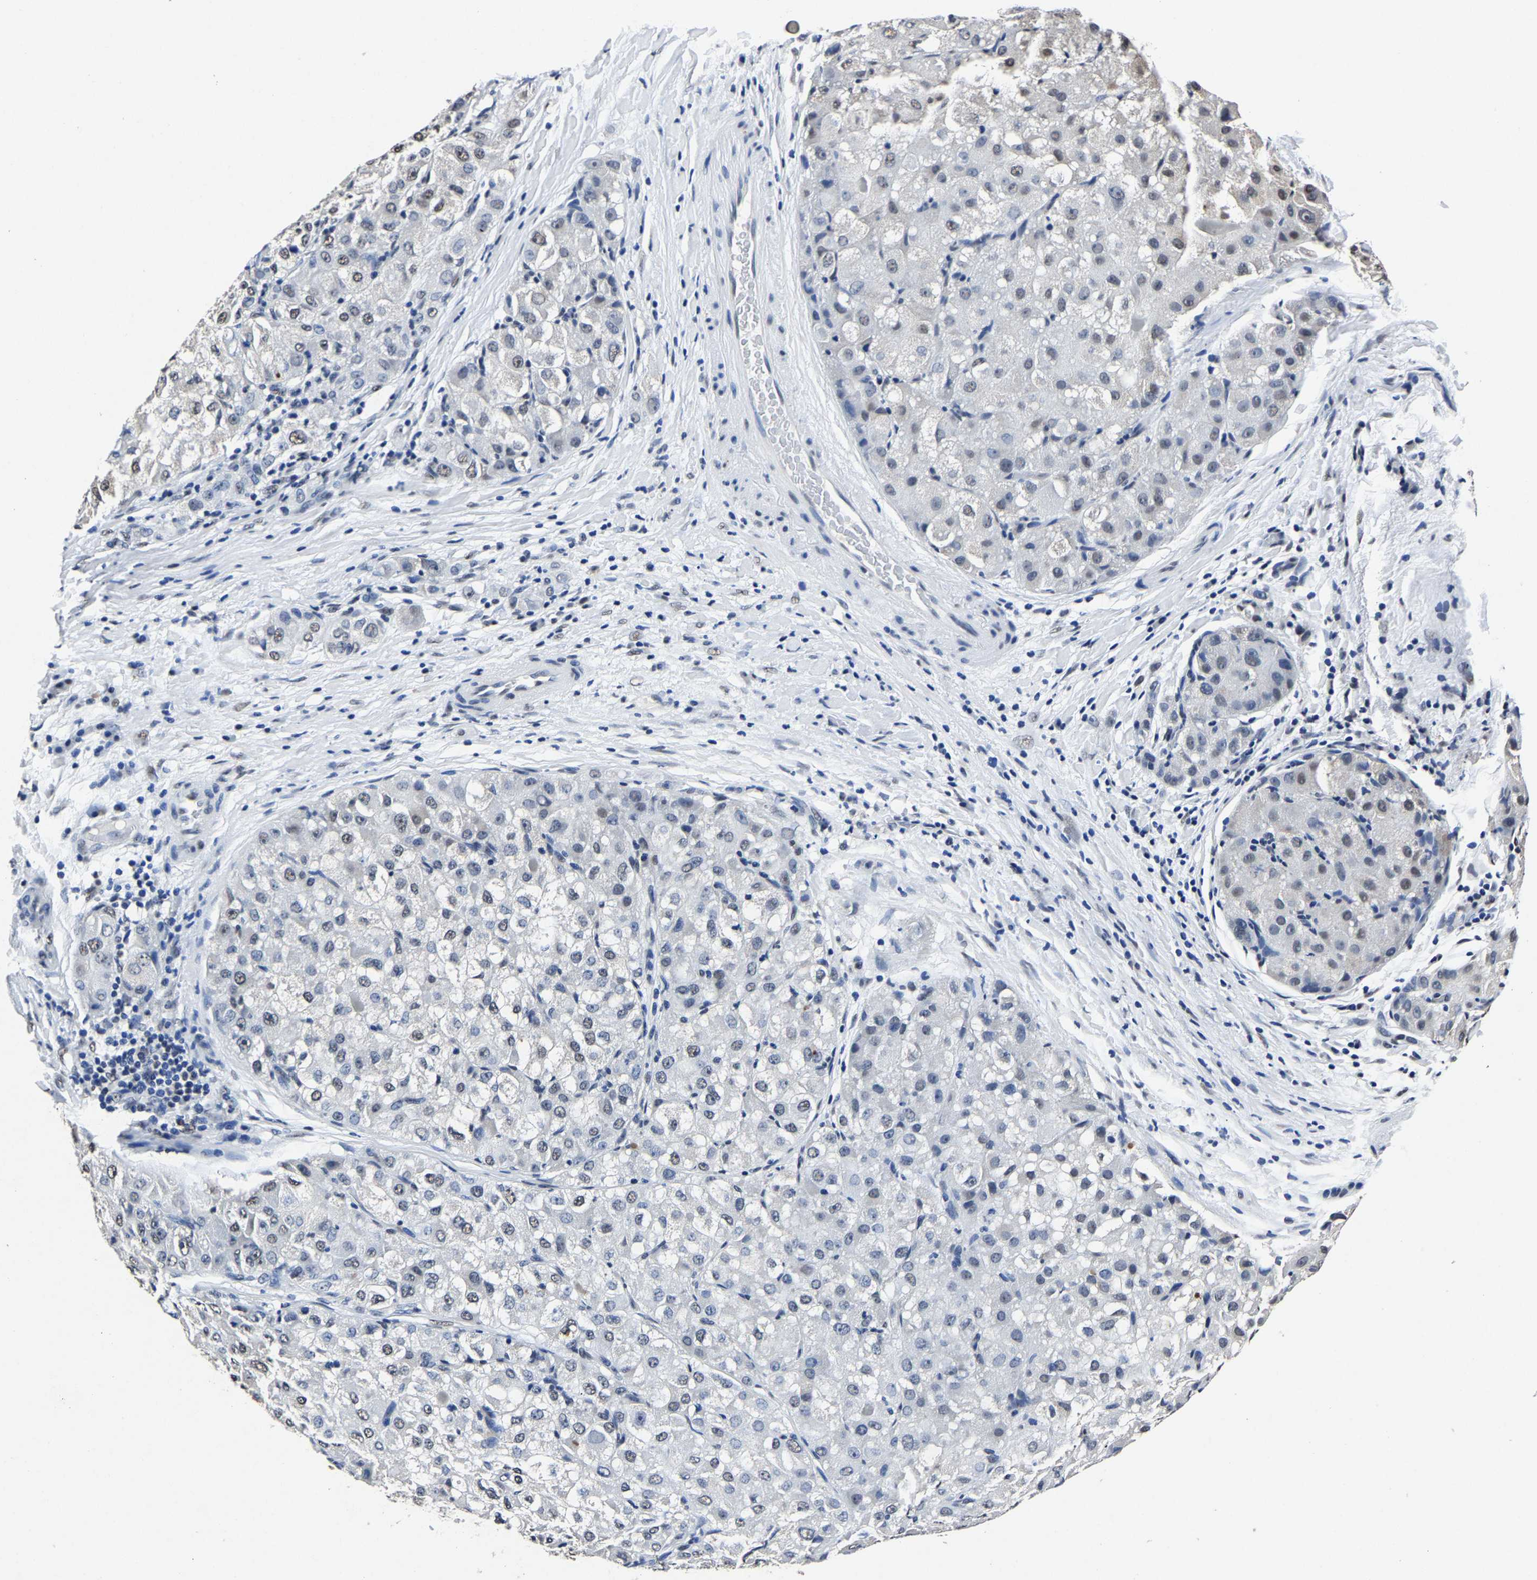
{"staining": {"intensity": "weak", "quantity": "<25%", "location": "nuclear"}, "tissue": "liver cancer", "cell_type": "Tumor cells", "image_type": "cancer", "snomed": [{"axis": "morphology", "description": "Carcinoma, Hepatocellular, NOS"}, {"axis": "topography", "description": "Liver"}], "caption": "A micrograph of liver cancer stained for a protein displays no brown staining in tumor cells.", "gene": "RBM45", "patient": {"sex": "male", "age": 80}}